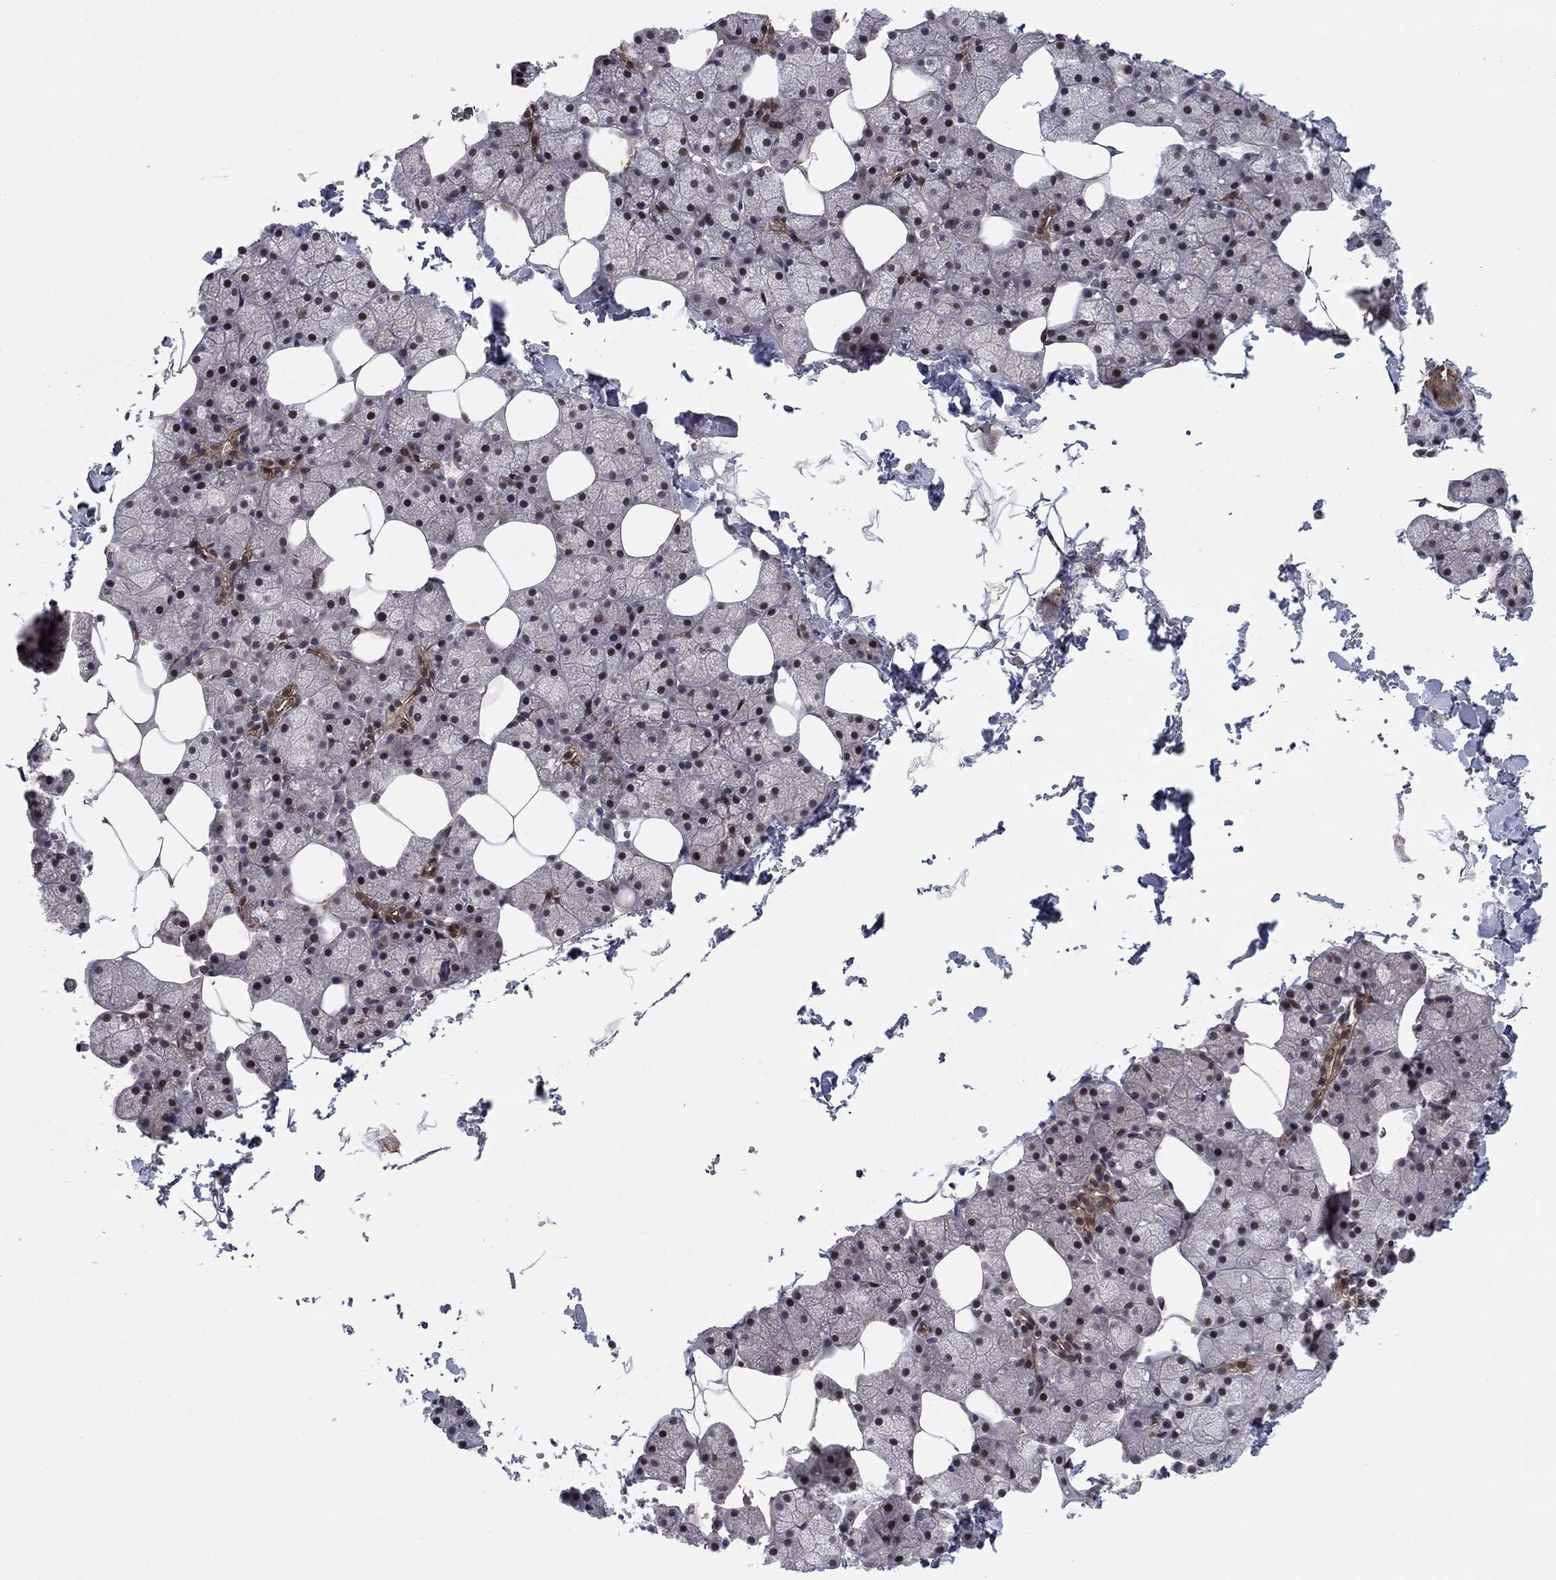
{"staining": {"intensity": "strong", "quantity": "<25%", "location": "cytoplasmic/membranous,nuclear"}, "tissue": "salivary gland", "cell_type": "Glandular cells", "image_type": "normal", "snomed": [{"axis": "morphology", "description": "Normal tissue, NOS"}, {"axis": "topography", "description": "Salivary gland"}], "caption": "Strong cytoplasmic/membranous,nuclear protein staining is identified in about <25% of glandular cells in salivary gland.", "gene": "BCL11A", "patient": {"sex": "male", "age": 38}}